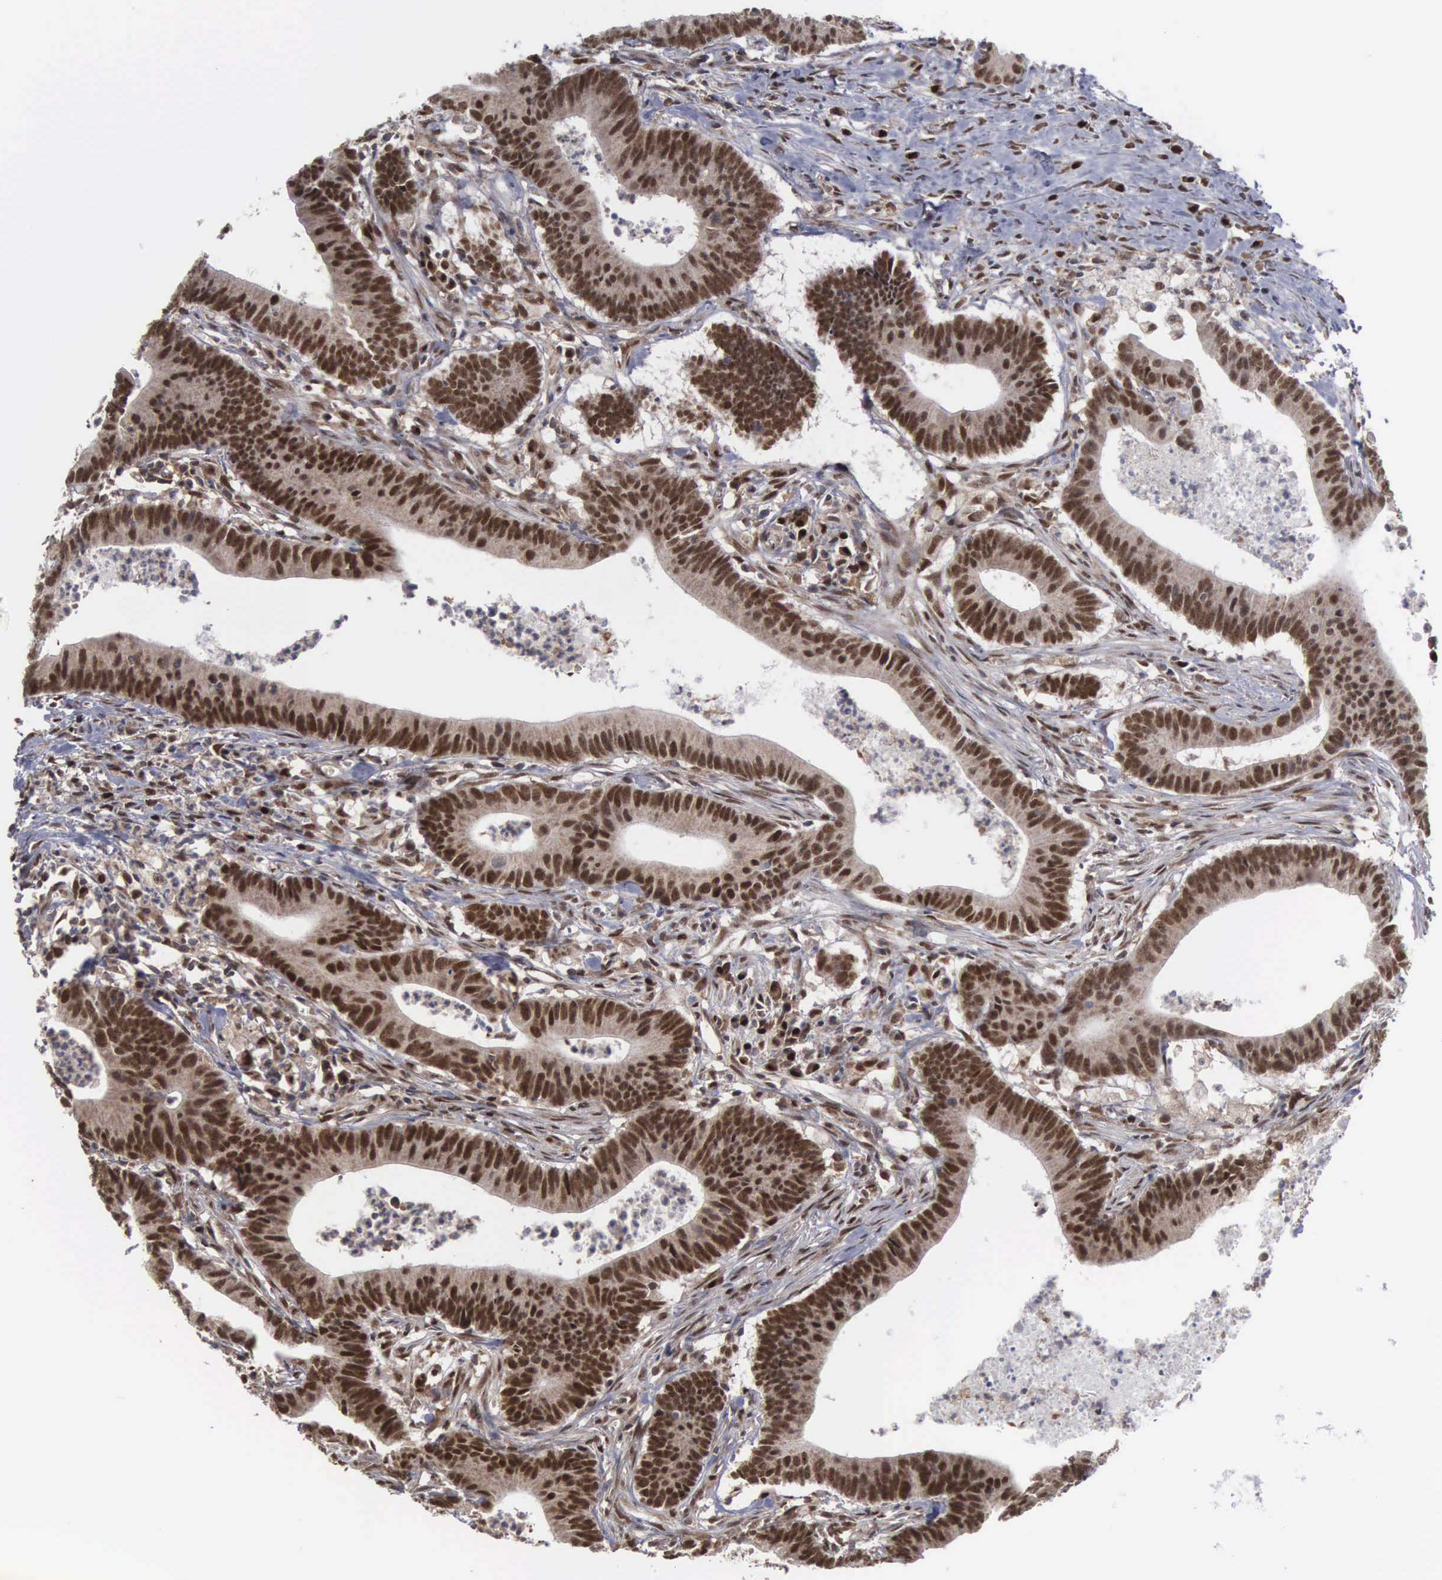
{"staining": {"intensity": "strong", "quantity": ">75%", "location": "nuclear"}, "tissue": "colorectal cancer", "cell_type": "Tumor cells", "image_type": "cancer", "snomed": [{"axis": "morphology", "description": "Adenocarcinoma, NOS"}, {"axis": "topography", "description": "Colon"}], "caption": "Protein staining of colorectal cancer (adenocarcinoma) tissue reveals strong nuclear positivity in approximately >75% of tumor cells.", "gene": "TRMT5", "patient": {"sex": "male", "age": 55}}